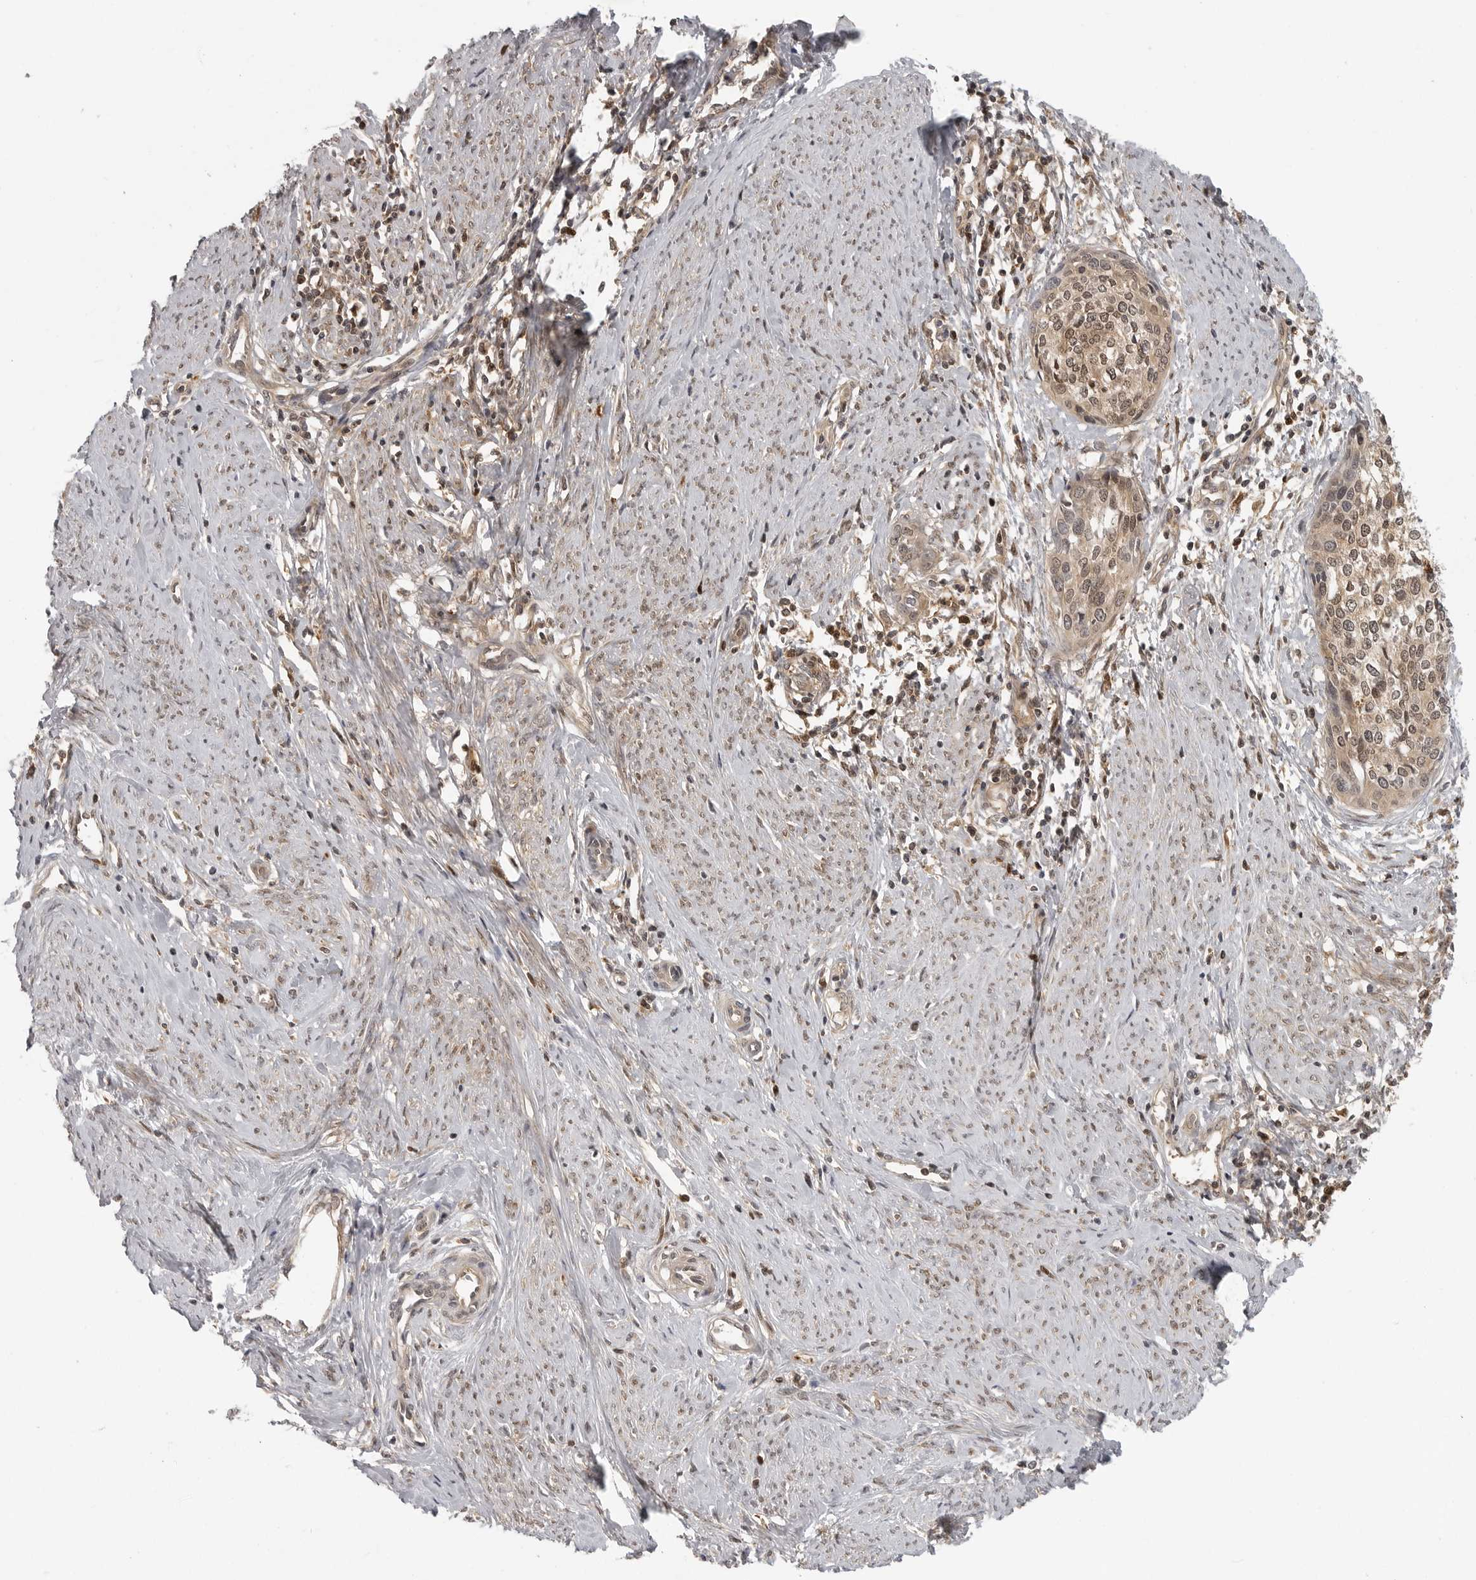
{"staining": {"intensity": "weak", "quantity": ">75%", "location": "cytoplasmic/membranous,nuclear"}, "tissue": "cervical cancer", "cell_type": "Tumor cells", "image_type": "cancer", "snomed": [{"axis": "morphology", "description": "Squamous cell carcinoma, NOS"}, {"axis": "topography", "description": "Cervix"}], "caption": "Cervical cancer (squamous cell carcinoma) stained with a protein marker shows weak staining in tumor cells.", "gene": "CTIF", "patient": {"sex": "female", "age": 37}}